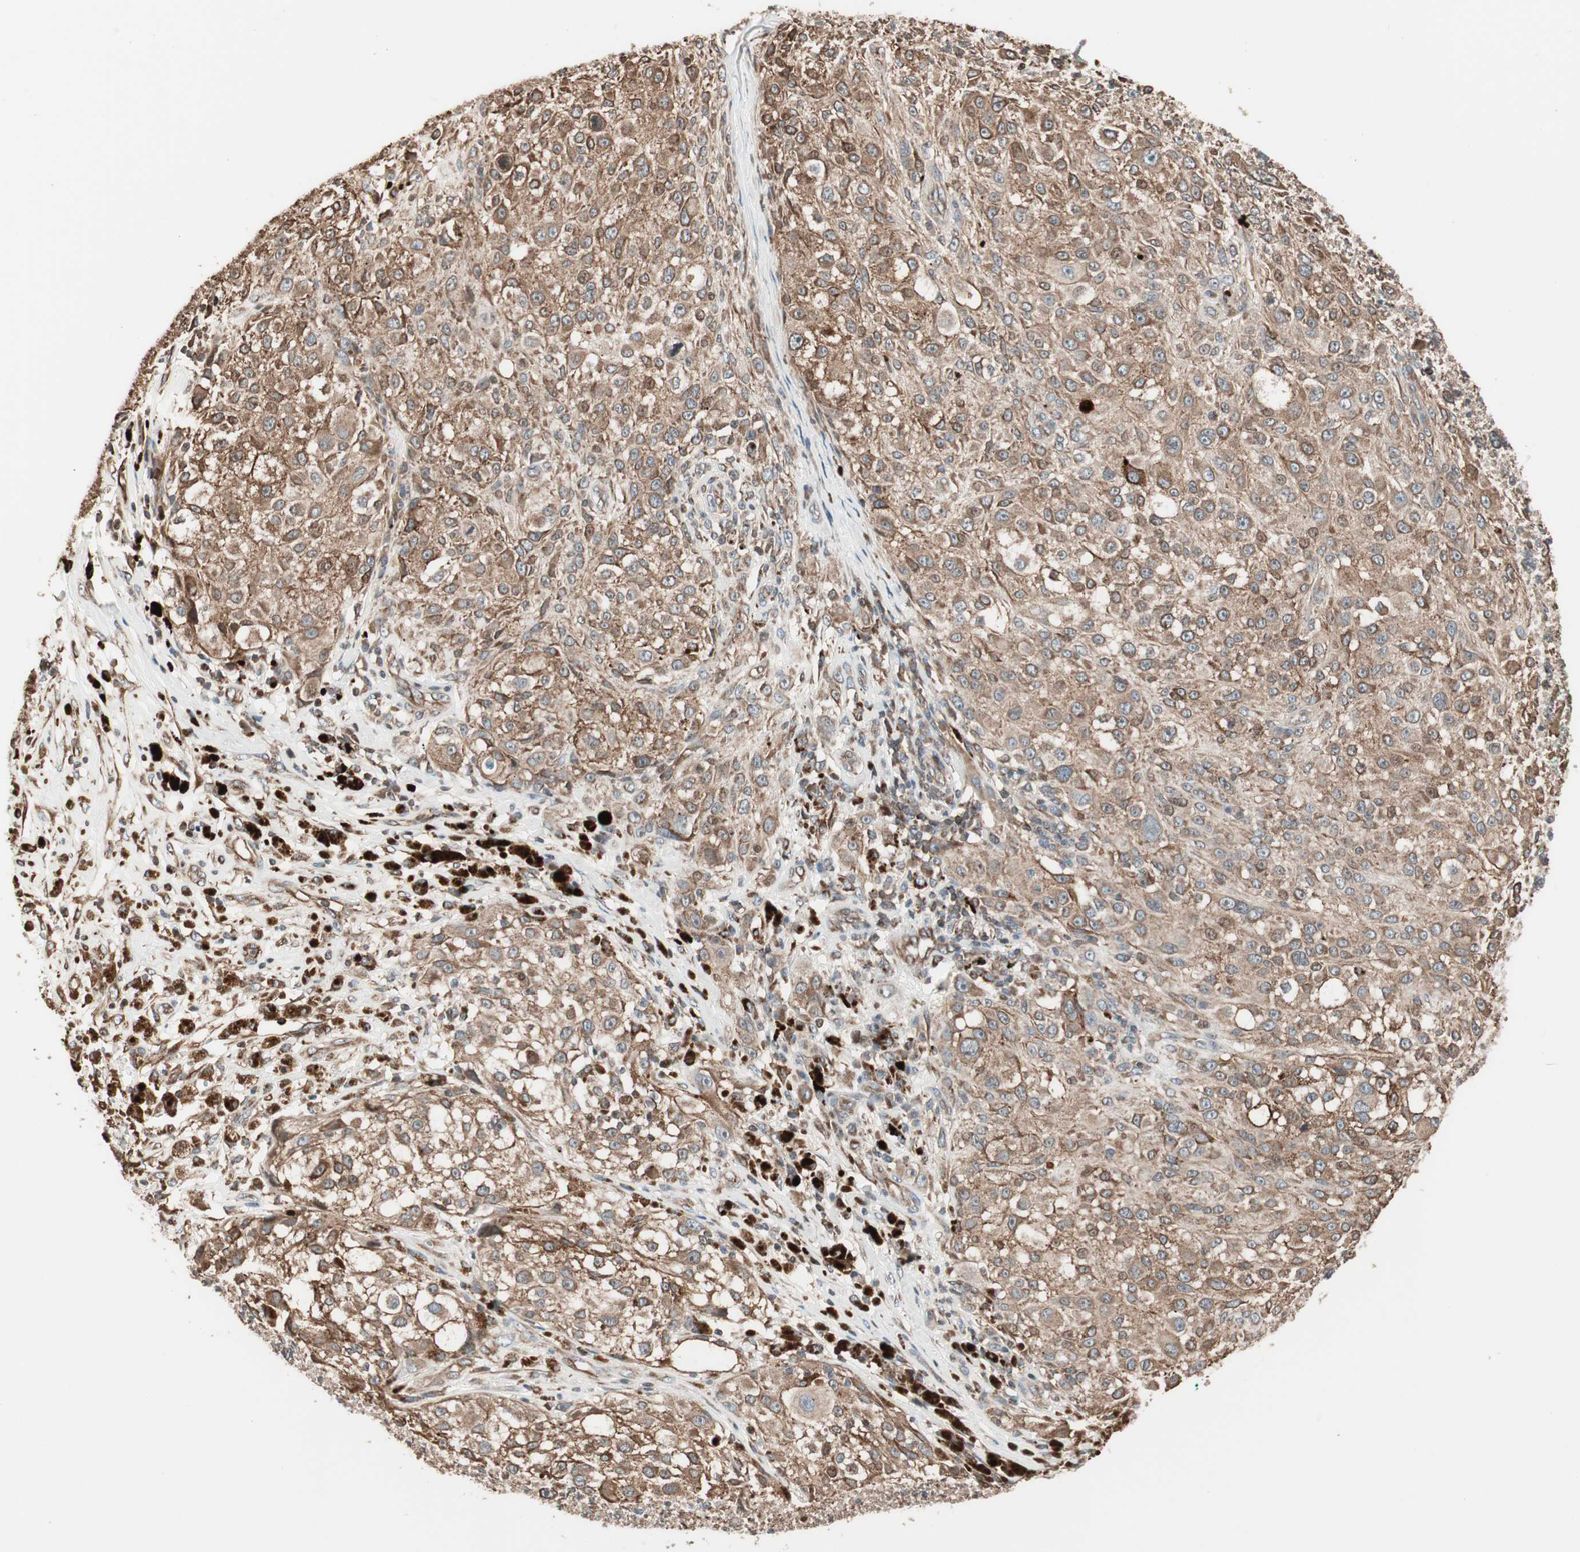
{"staining": {"intensity": "moderate", "quantity": ">75%", "location": "cytoplasmic/membranous"}, "tissue": "melanoma", "cell_type": "Tumor cells", "image_type": "cancer", "snomed": [{"axis": "morphology", "description": "Necrosis, NOS"}, {"axis": "morphology", "description": "Malignant melanoma, NOS"}, {"axis": "topography", "description": "Skin"}], "caption": "Melanoma stained for a protein (brown) exhibits moderate cytoplasmic/membranous positive positivity in approximately >75% of tumor cells.", "gene": "MAD2L2", "patient": {"sex": "female", "age": 87}}